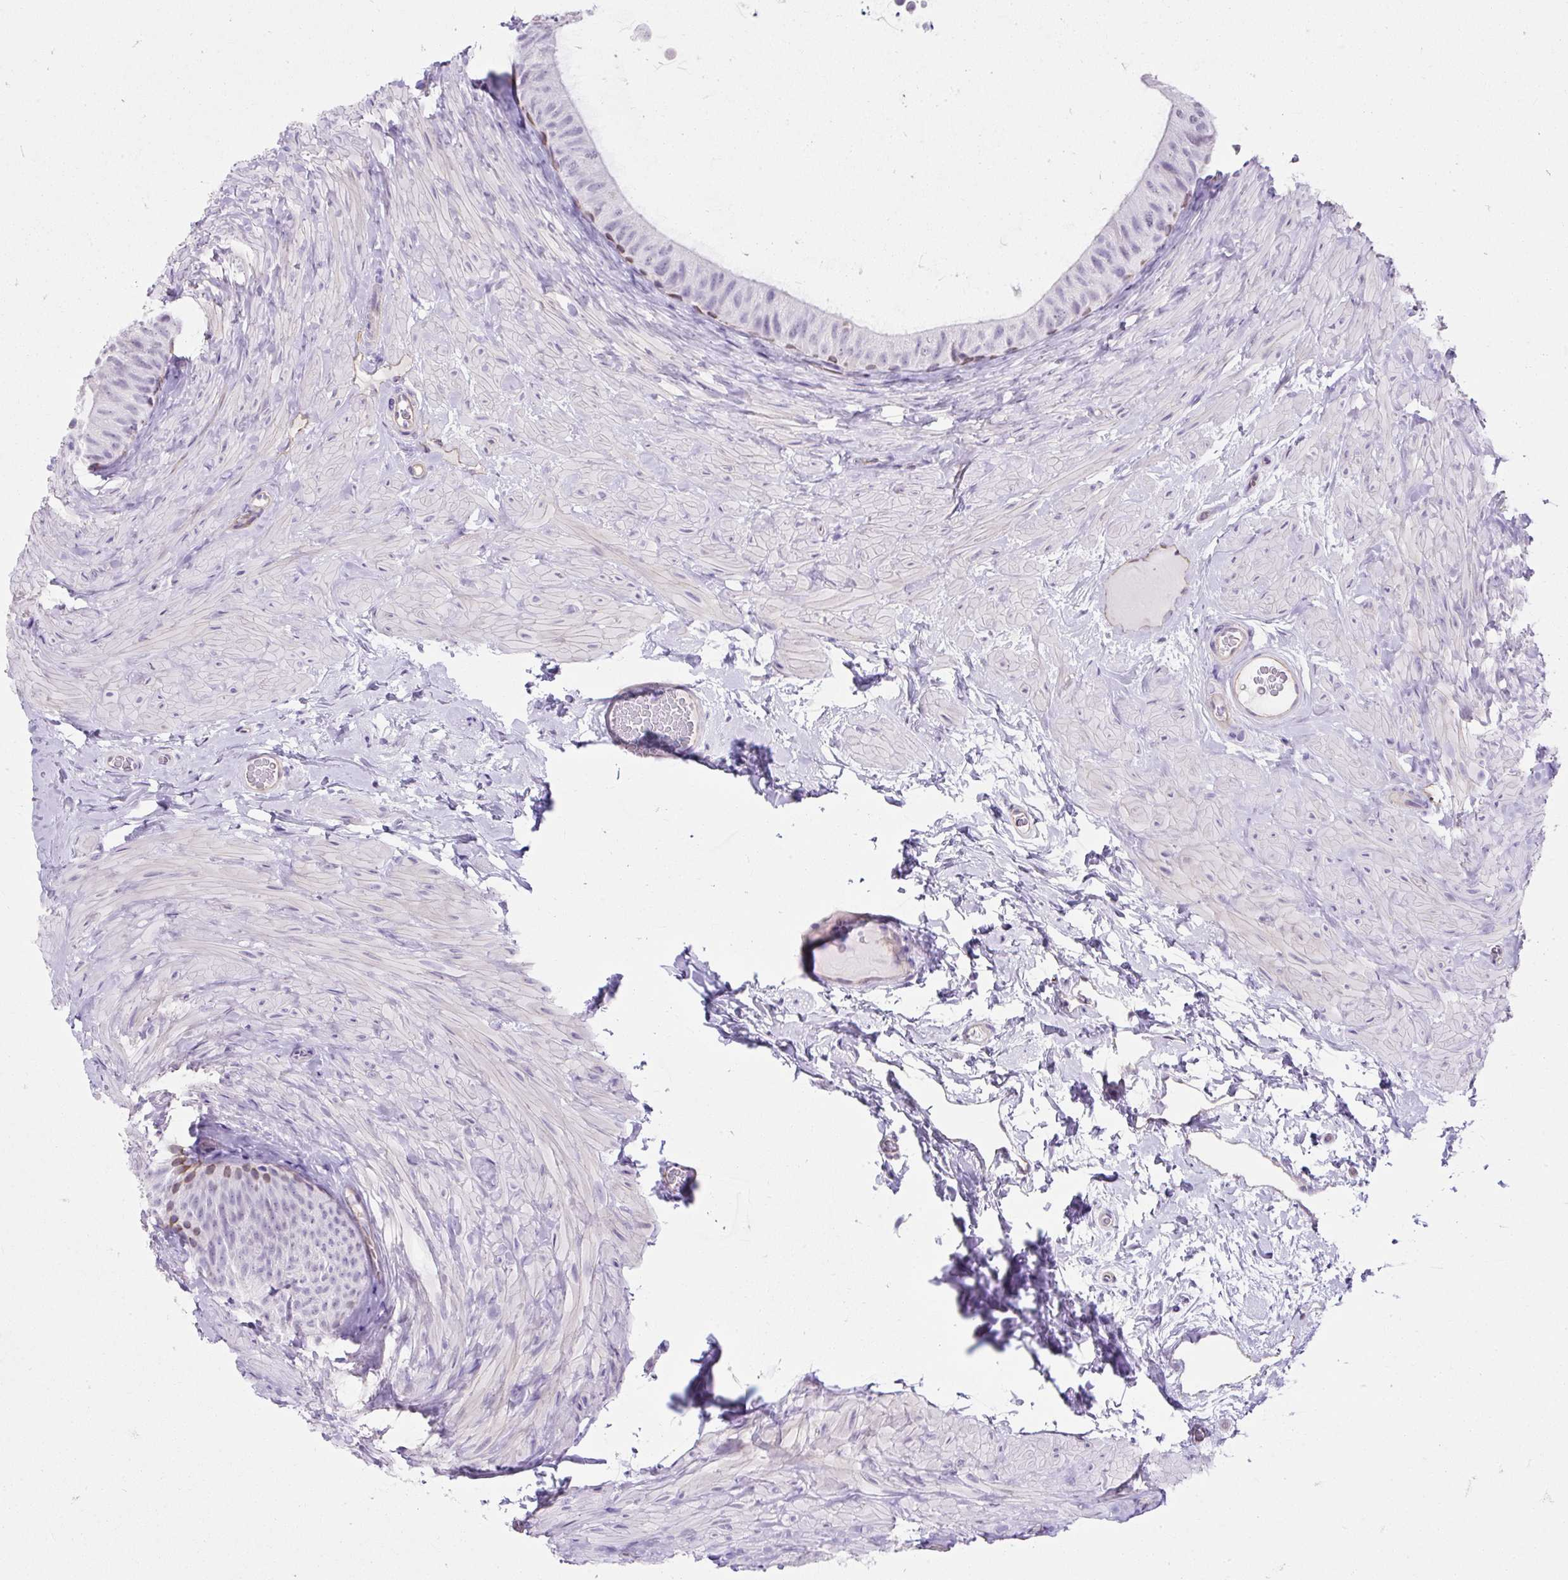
{"staining": {"intensity": "negative", "quantity": "none", "location": "none"}, "tissue": "epididymis", "cell_type": "Glandular cells", "image_type": "normal", "snomed": [{"axis": "morphology", "description": "Normal tissue, NOS"}, {"axis": "topography", "description": "Epididymis, spermatic cord, NOS"}, {"axis": "topography", "description": "Epididymis"}], "caption": "This is a histopathology image of immunohistochemistry staining of normal epididymis, which shows no staining in glandular cells.", "gene": "KRT12", "patient": {"sex": "male", "age": 31}}